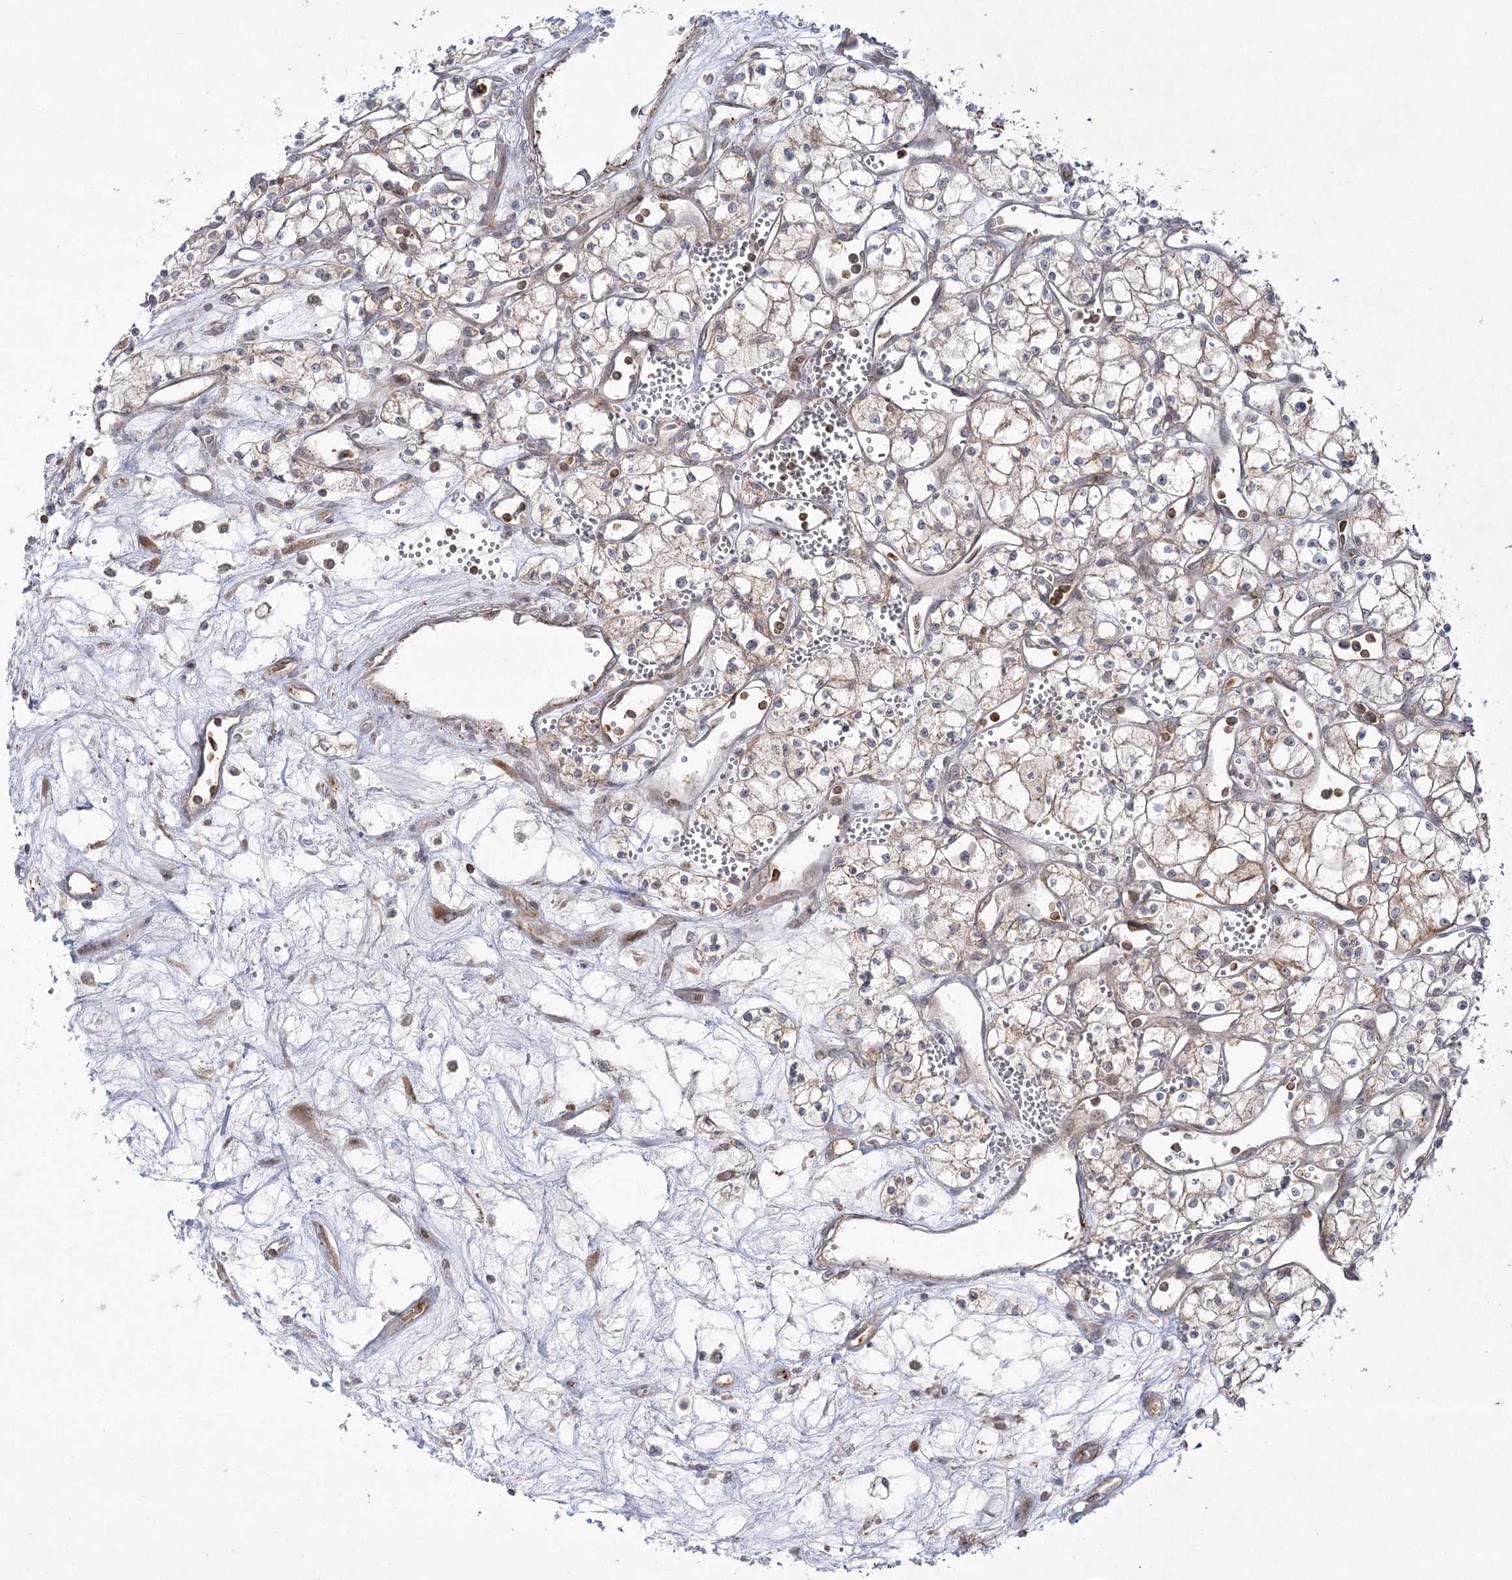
{"staining": {"intensity": "weak", "quantity": "<25%", "location": "cytoplasmic/membranous"}, "tissue": "renal cancer", "cell_type": "Tumor cells", "image_type": "cancer", "snomed": [{"axis": "morphology", "description": "Adenocarcinoma, NOS"}, {"axis": "topography", "description": "Kidney"}], "caption": "Tumor cells show no significant staining in renal cancer.", "gene": "SYTL1", "patient": {"sex": "male", "age": 59}}